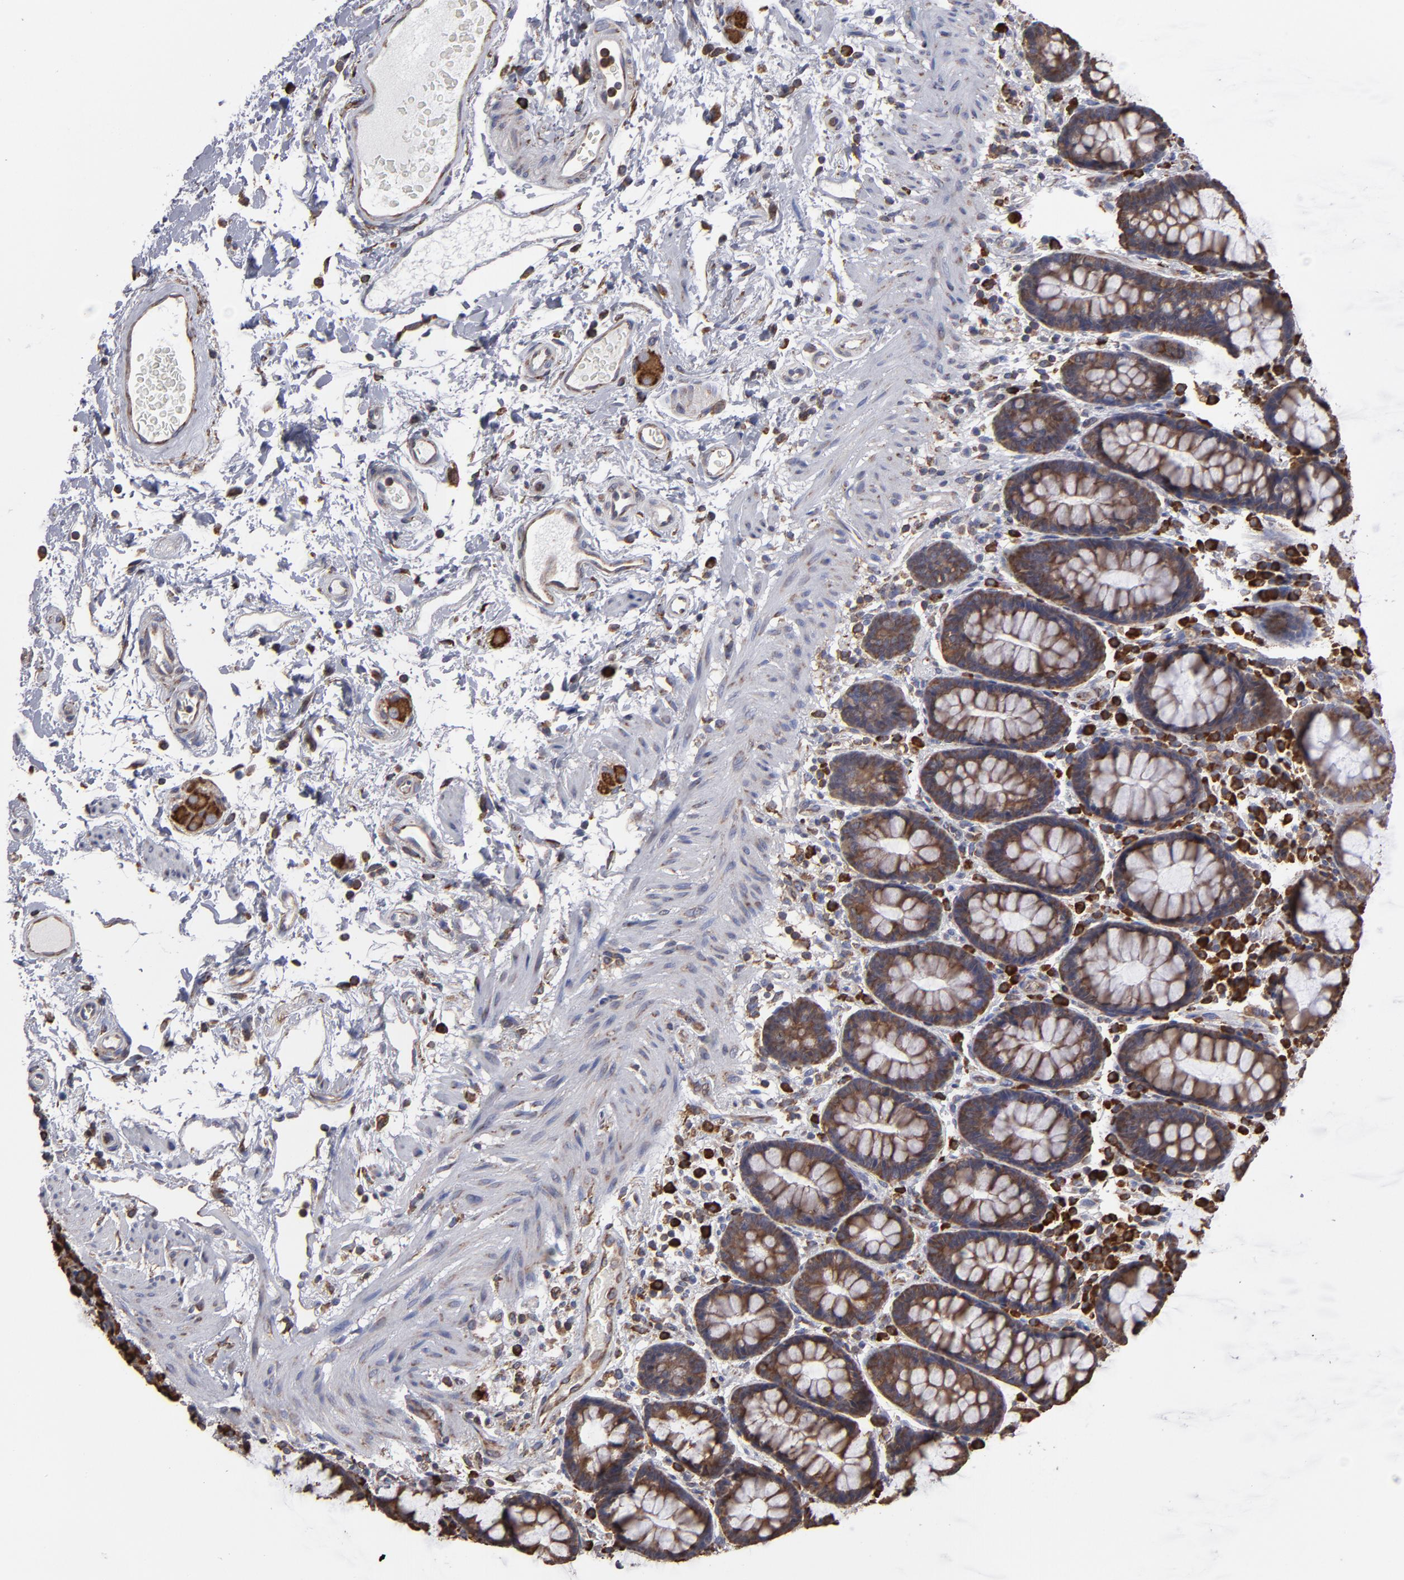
{"staining": {"intensity": "moderate", "quantity": ">75%", "location": "cytoplasmic/membranous"}, "tissue": "rectum", "cell_type": "Glandular cells", "image_type": "normal", "snomed": [{"axis": "morphology", "description": "Normal tissue, NOS"}, {"axis": "topography", "description": "Rectum"}], "caption": "Human rectum stained with a brown dye reveals moderate cytoplasmic/membranous positive positivity in approximately >75% of glandular cells.", "gene": "SND1", "patient": {"sex": "male", "age": 92}}